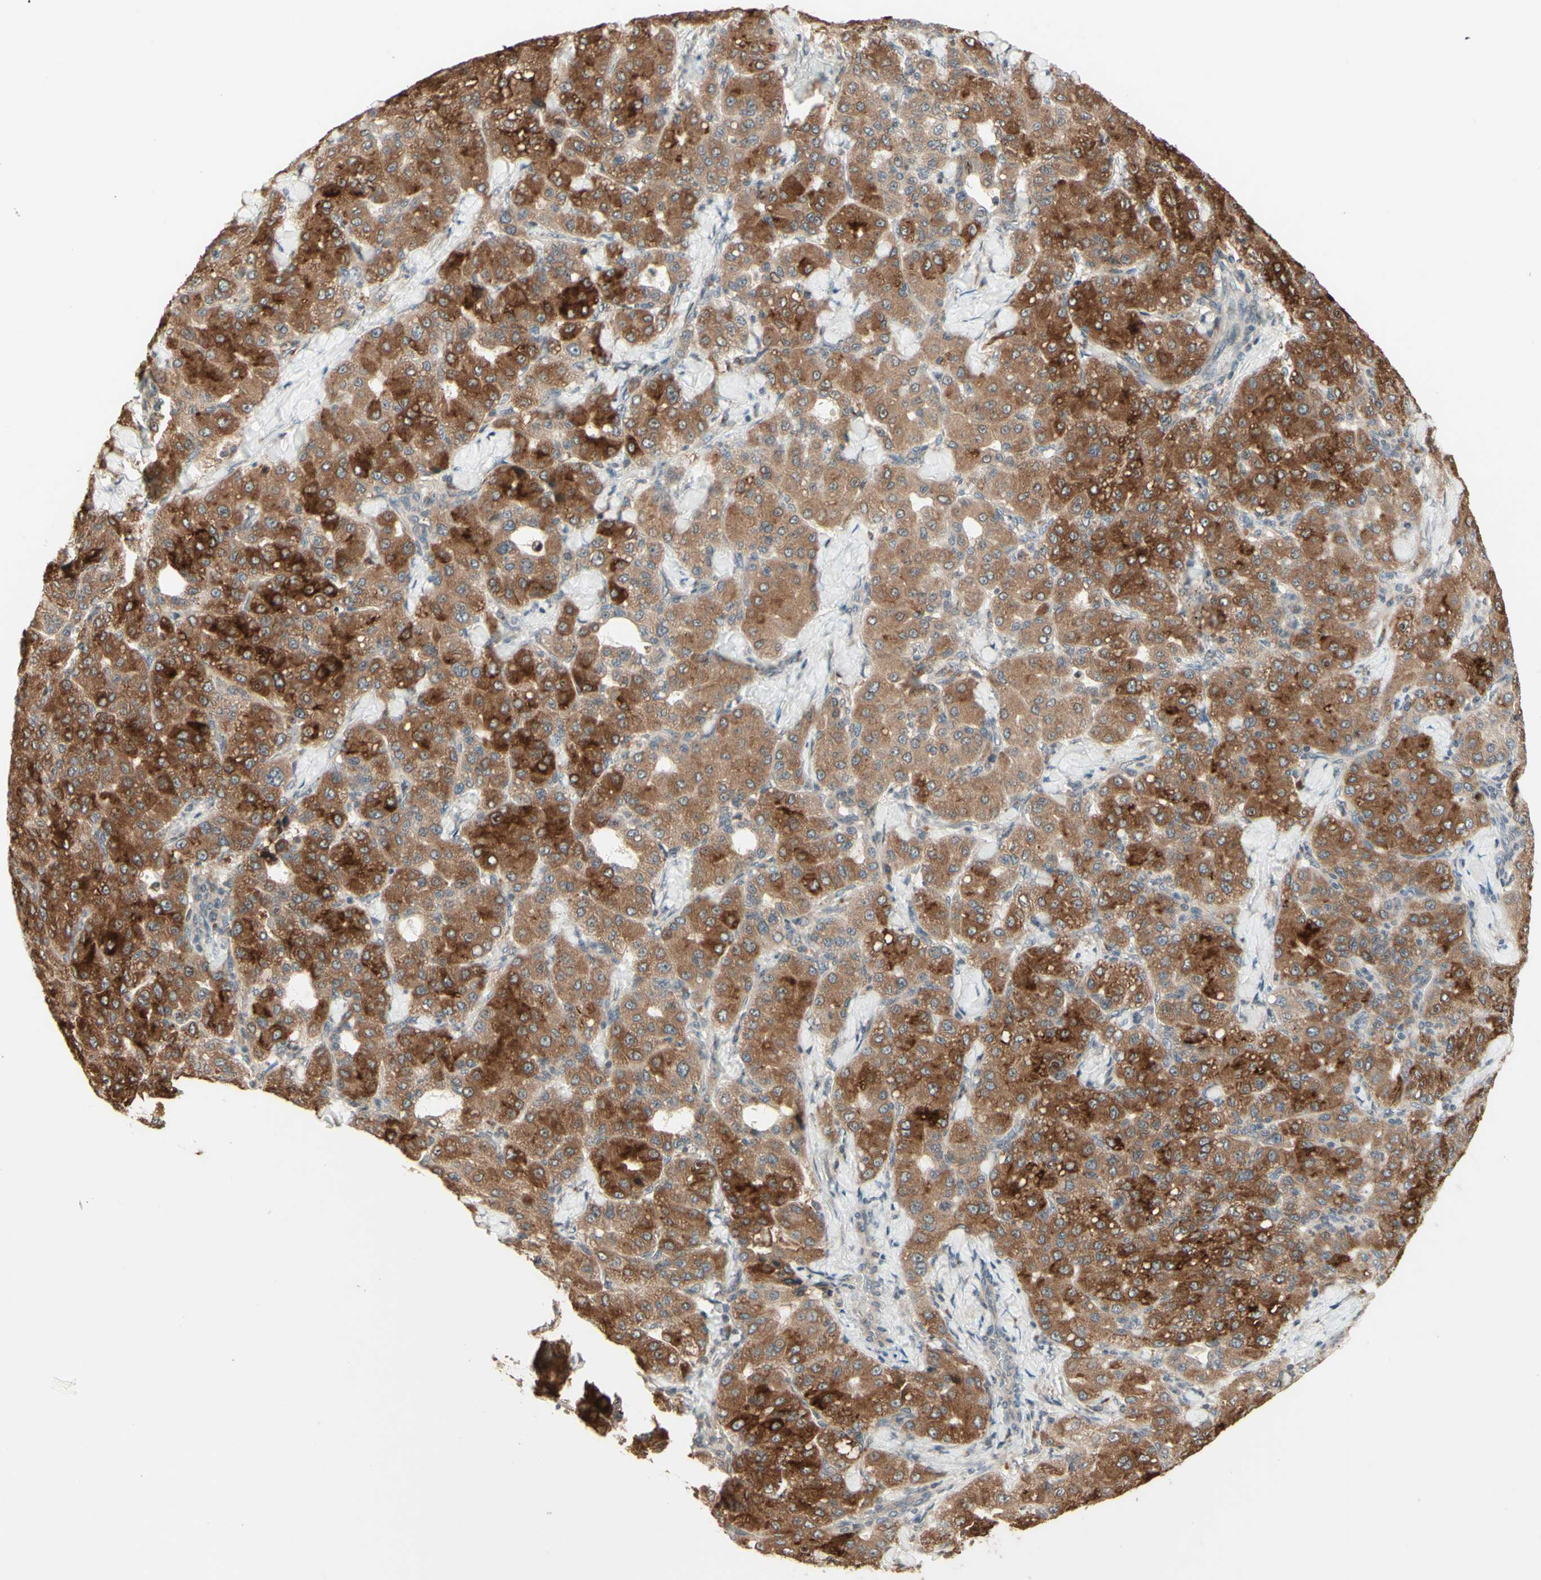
{"staining": {"intensity": "moderate", "quantity": ">75%", "location": "cytoplasmic/membranous"}, "tissue": "liver cancer", "cell_type": "Tumor cells", "image_type": "cancer", "snomed": [{"axis": "morphology", "description": "Carcinoma, Hepatocellular, NOS"}, {"axis": "topography", "description": "Liver"}], "caption": "This is a histology image of immunohistochemistry (IHC) staining of liver cancer, which shows moderate expression in the cytoplasmic/membranous of tumor cells.", "gene": "ZW10", "patient": {"sex": "male", "age": 65}}